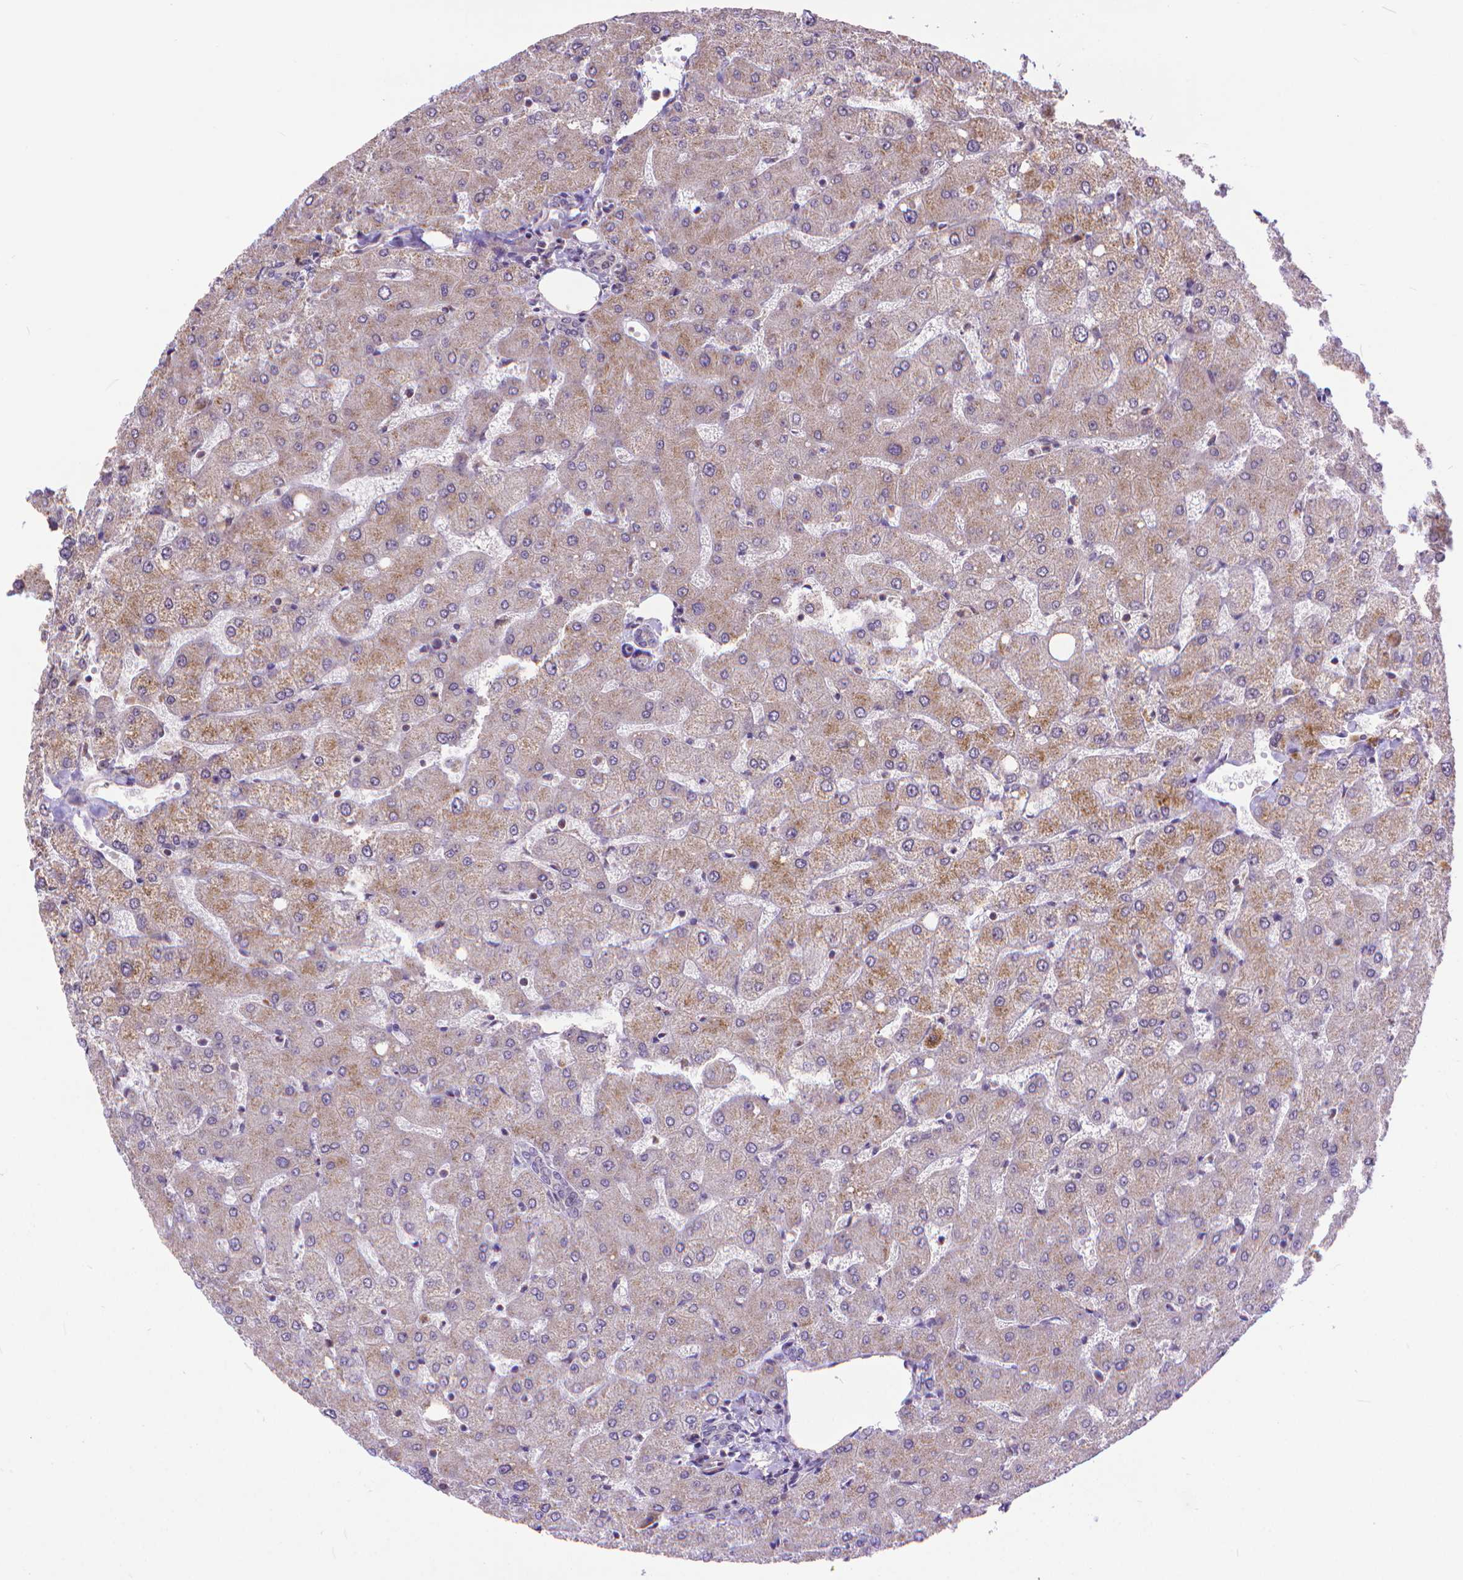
{"staining": {"intensity": "negative", "quantity": "none", "location": "none"}, "tissue": "liver", "cell_type": "Cholangiocytes", "image_type": "normal", "snomed": [{"axis": "morphology", "description": "Normal tissue, NOS"}, {"axis": "topography", "description": "Liver"}], "caption": "IHC photomicrograph of normal human liver stained for a protein (brown), which exhibits no expression in cholangiocytes.", "gene": "TMEM135", "patient": {"sex": "female", "age": 54}}